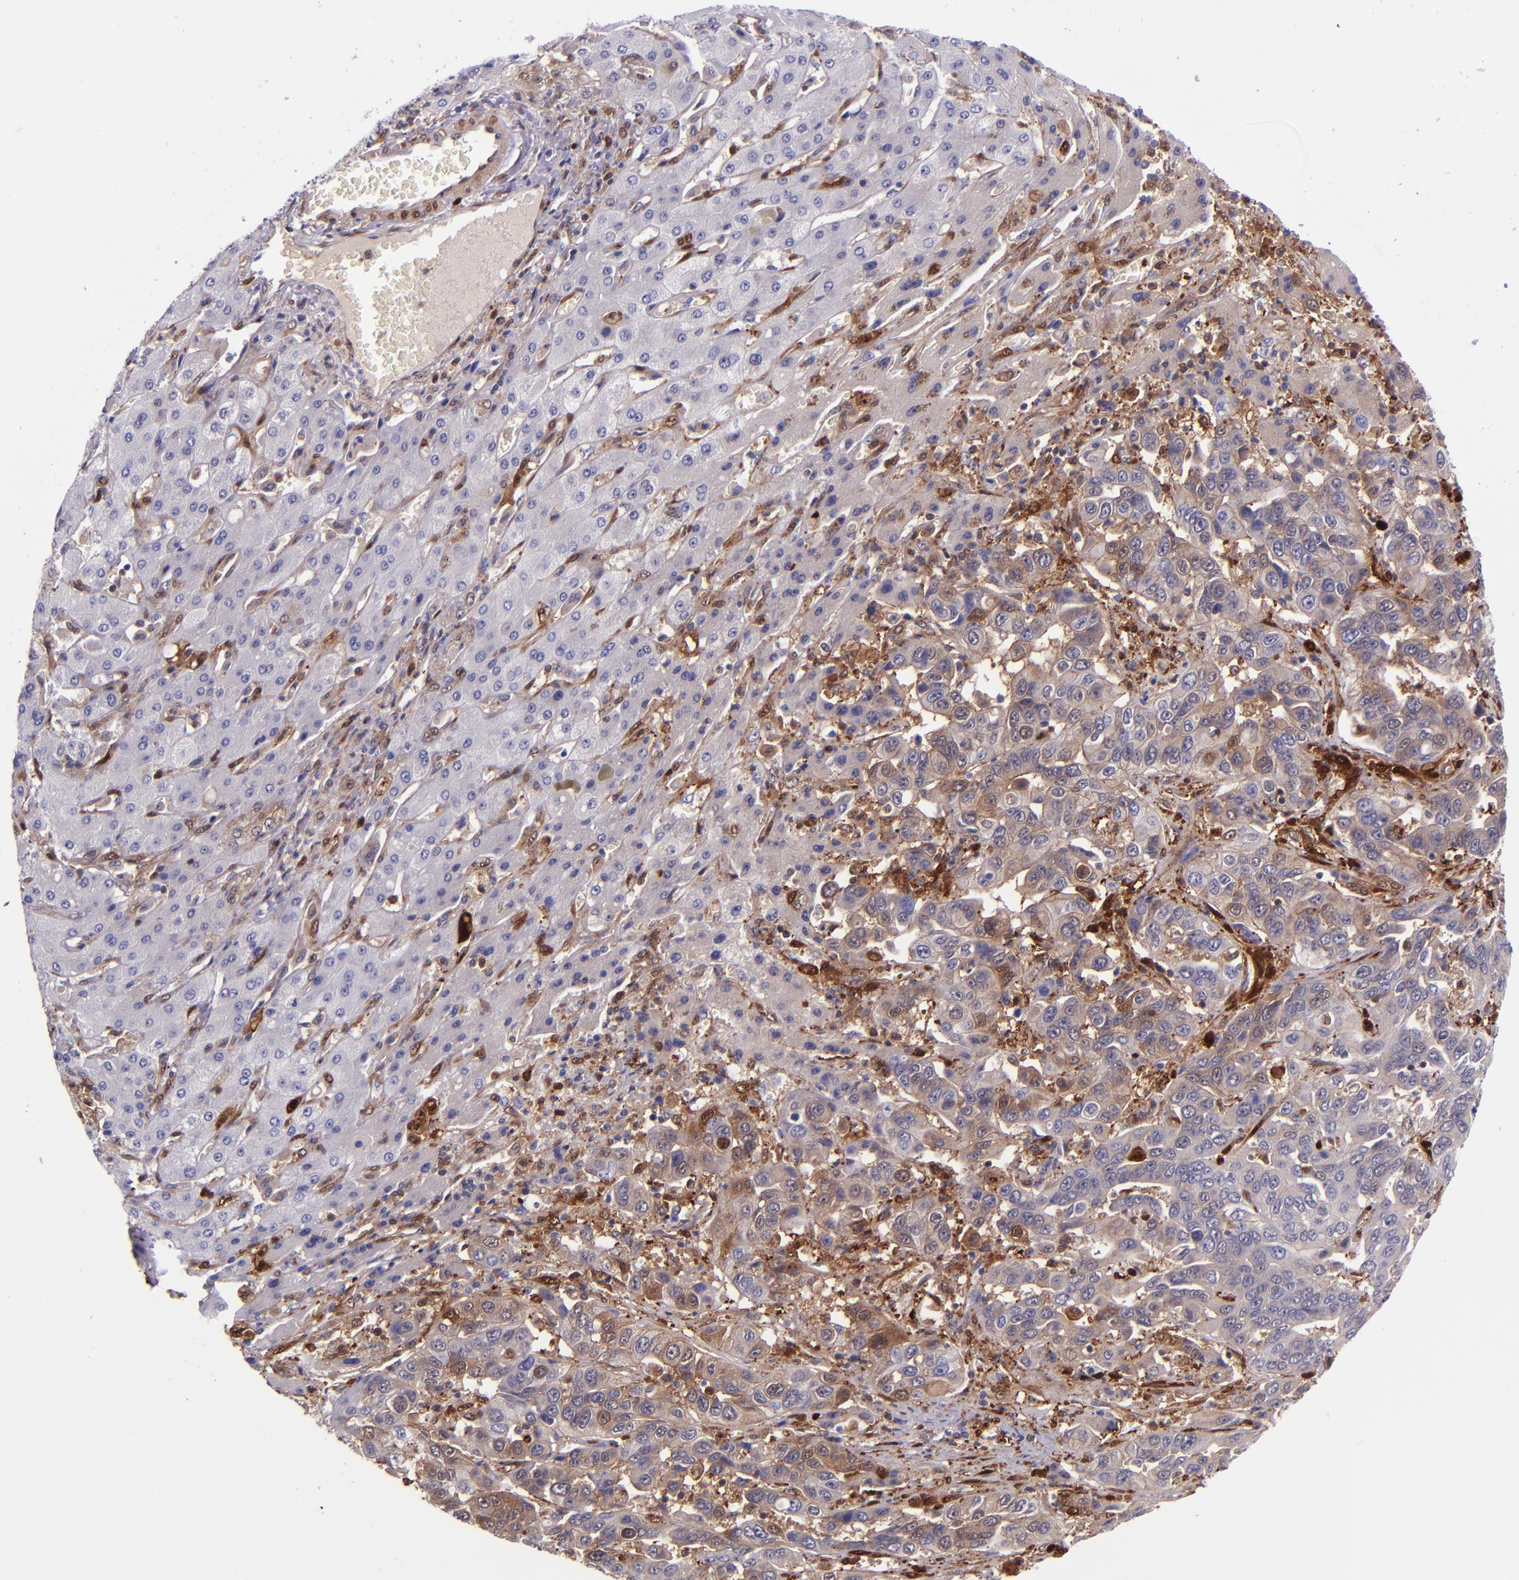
{"staining": {"intensity": "moderate", "quantity": "25%-75%", "location": "cytoplasmic/membranous"}, "tissue": "liver cancer", "cell_type": "Tumor cells", "image_type": "cancer", "snomed": [{"axis": "morphology", "description": "Cholangiocarcinoma"}, {"axis": "topography", "description": "Liver"}], "caption": "Immunohistochemistry (IHC) (DAB) staining of human liver cholangiocarcinoma exhibits moderate cytoplasmic/membranous protein staining in approximately 25%-75% of tumor cells. (brown staining indicates protein expression, while blue staining denotes nuclei).", "gene": "LGALS1", "patient": {"sex": "female", "age": 52}}